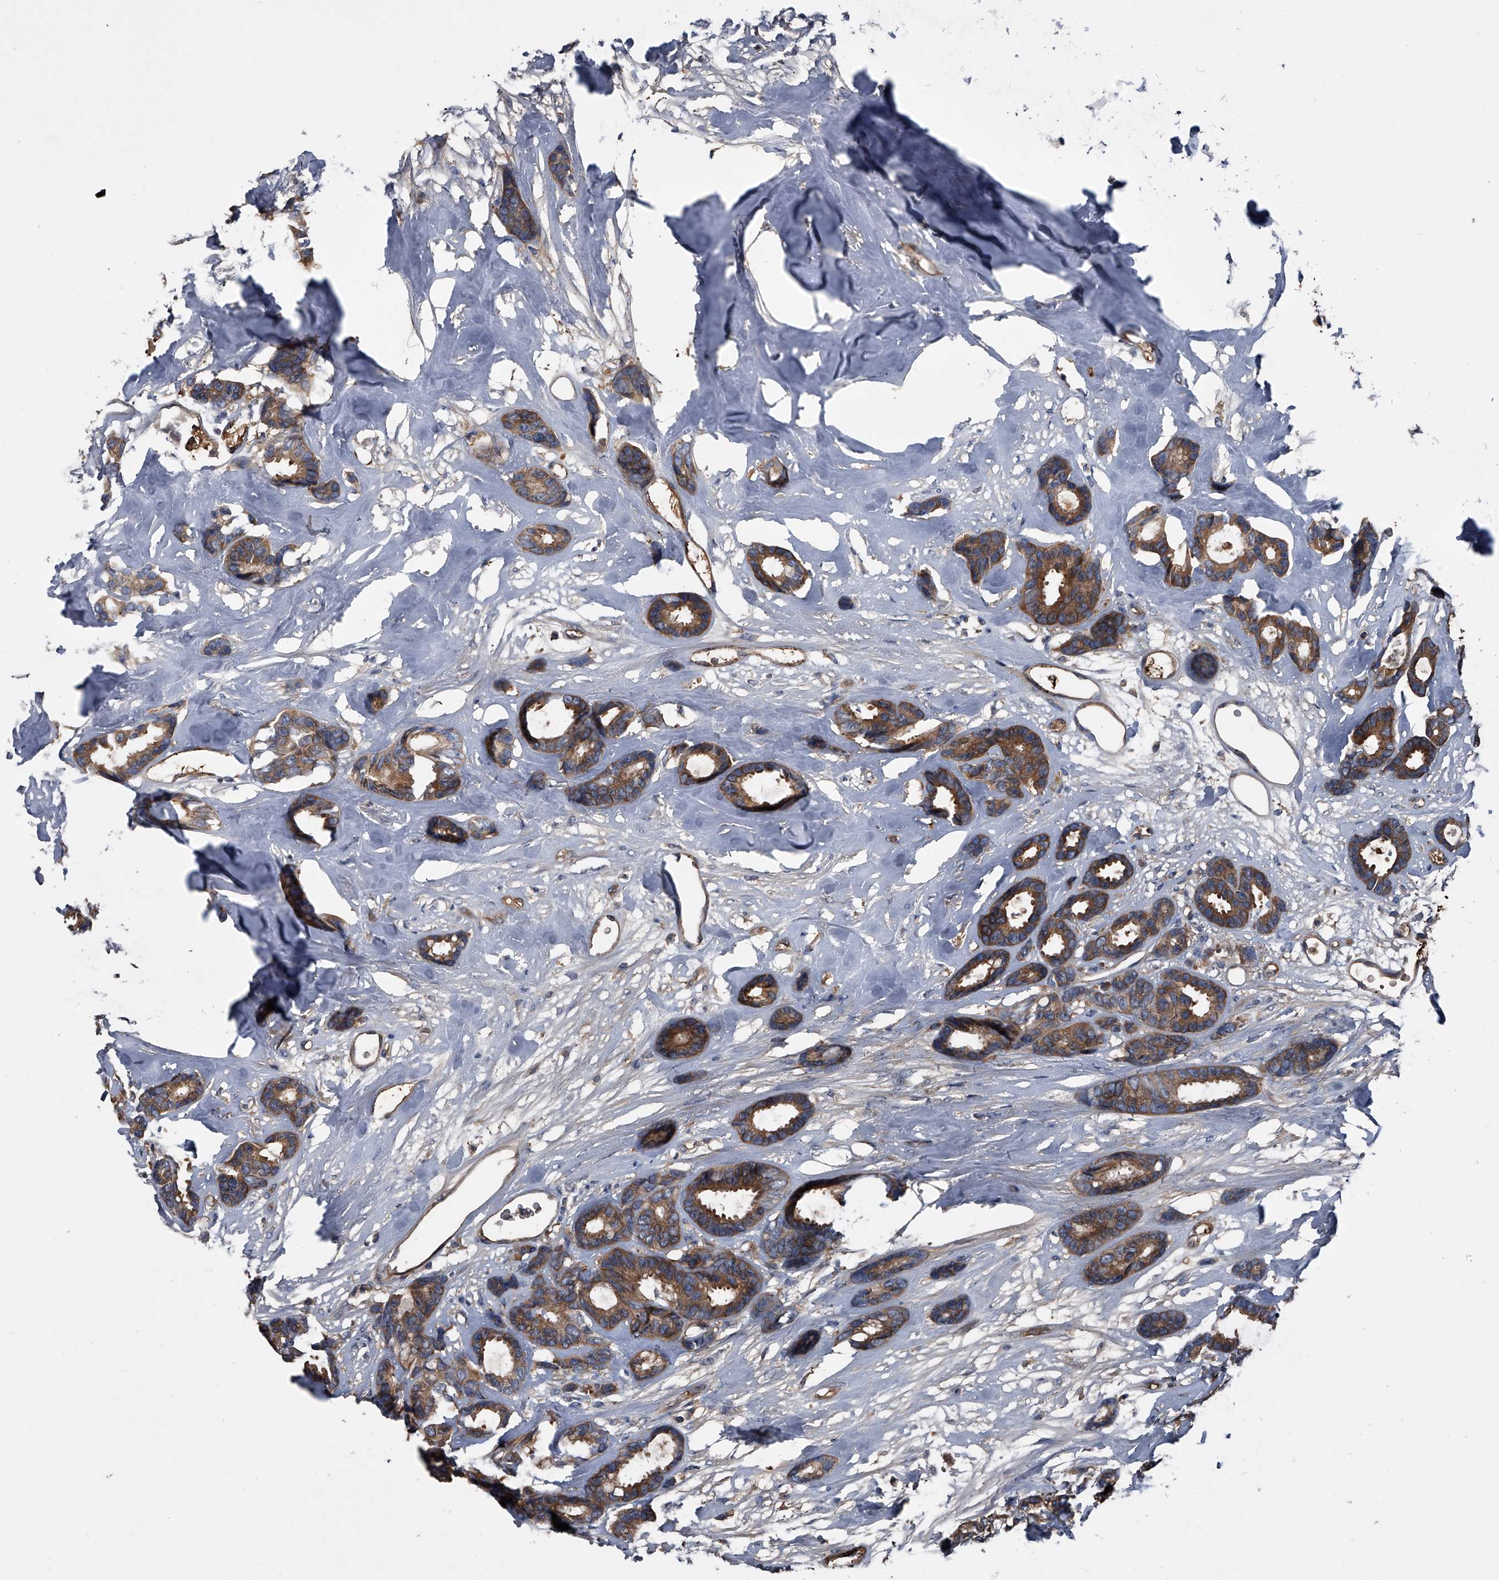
{"staining": {"intensity": "moderate", "quantity": ">75%", "location": "cytoplasmic/membranous"}, "tissue": "breast cancer", "cell_type": "Tumor cells", "image_type": "cancer", "snomed": [{"axis": "morphology", "description": "Duct carcinoma"}, {"axis": "topography", "description": "Breast"}], "caption": "About >75% of tumor cells in breast invasive ductal carcinoma reveal moderate cytoplasmic/membranous protein positivity as visualized by brown immunohistochemical staining.", "gene": "KIF13A", "patient": {"sex": "female", "age": 87}}